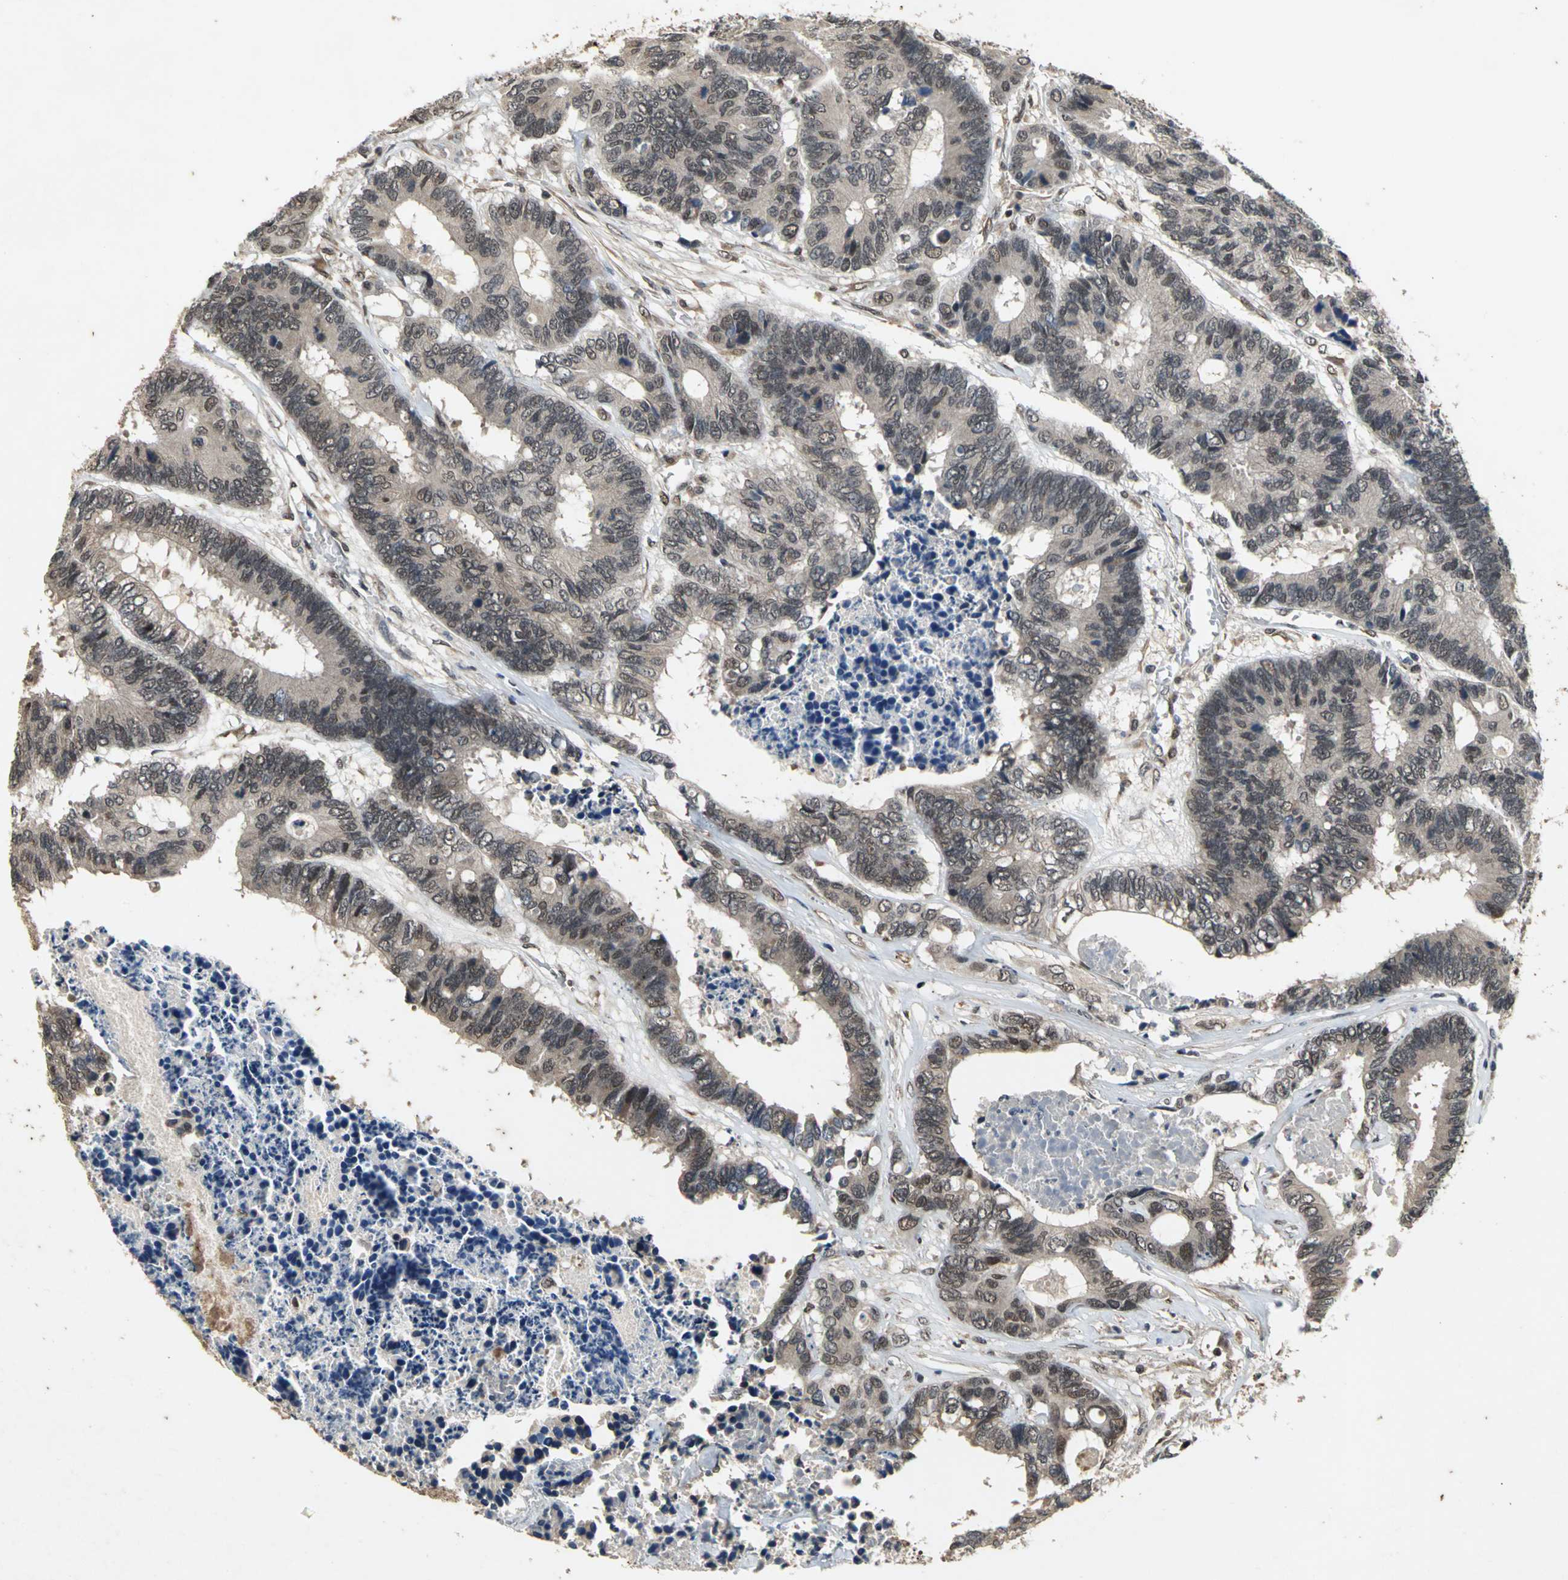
{"staining": {"intensity": "moderate", "quantity": "25%-75%", "location": "cytoplasmic/membranous"}, "tissue": "colorectal cancer", "cell_type": "Tumor cells", "image_type": "cancer", "snomed": [{"axis": "morphology", "description": "Adenocarcinoma, NOS"}, {"axis": "topography", "description": "Rectum"}], "caption": "Protein positivity by immunohistochemistry exhibits moderate cytoplasmic/membranous positivity in about 25%-75% of tumor cells in colorectal cancer. (Brightfield microscopy of DAB IHC at high magnification).", "gene": "NOTCH3", "patient": {"sex": "male", "age": 55}}